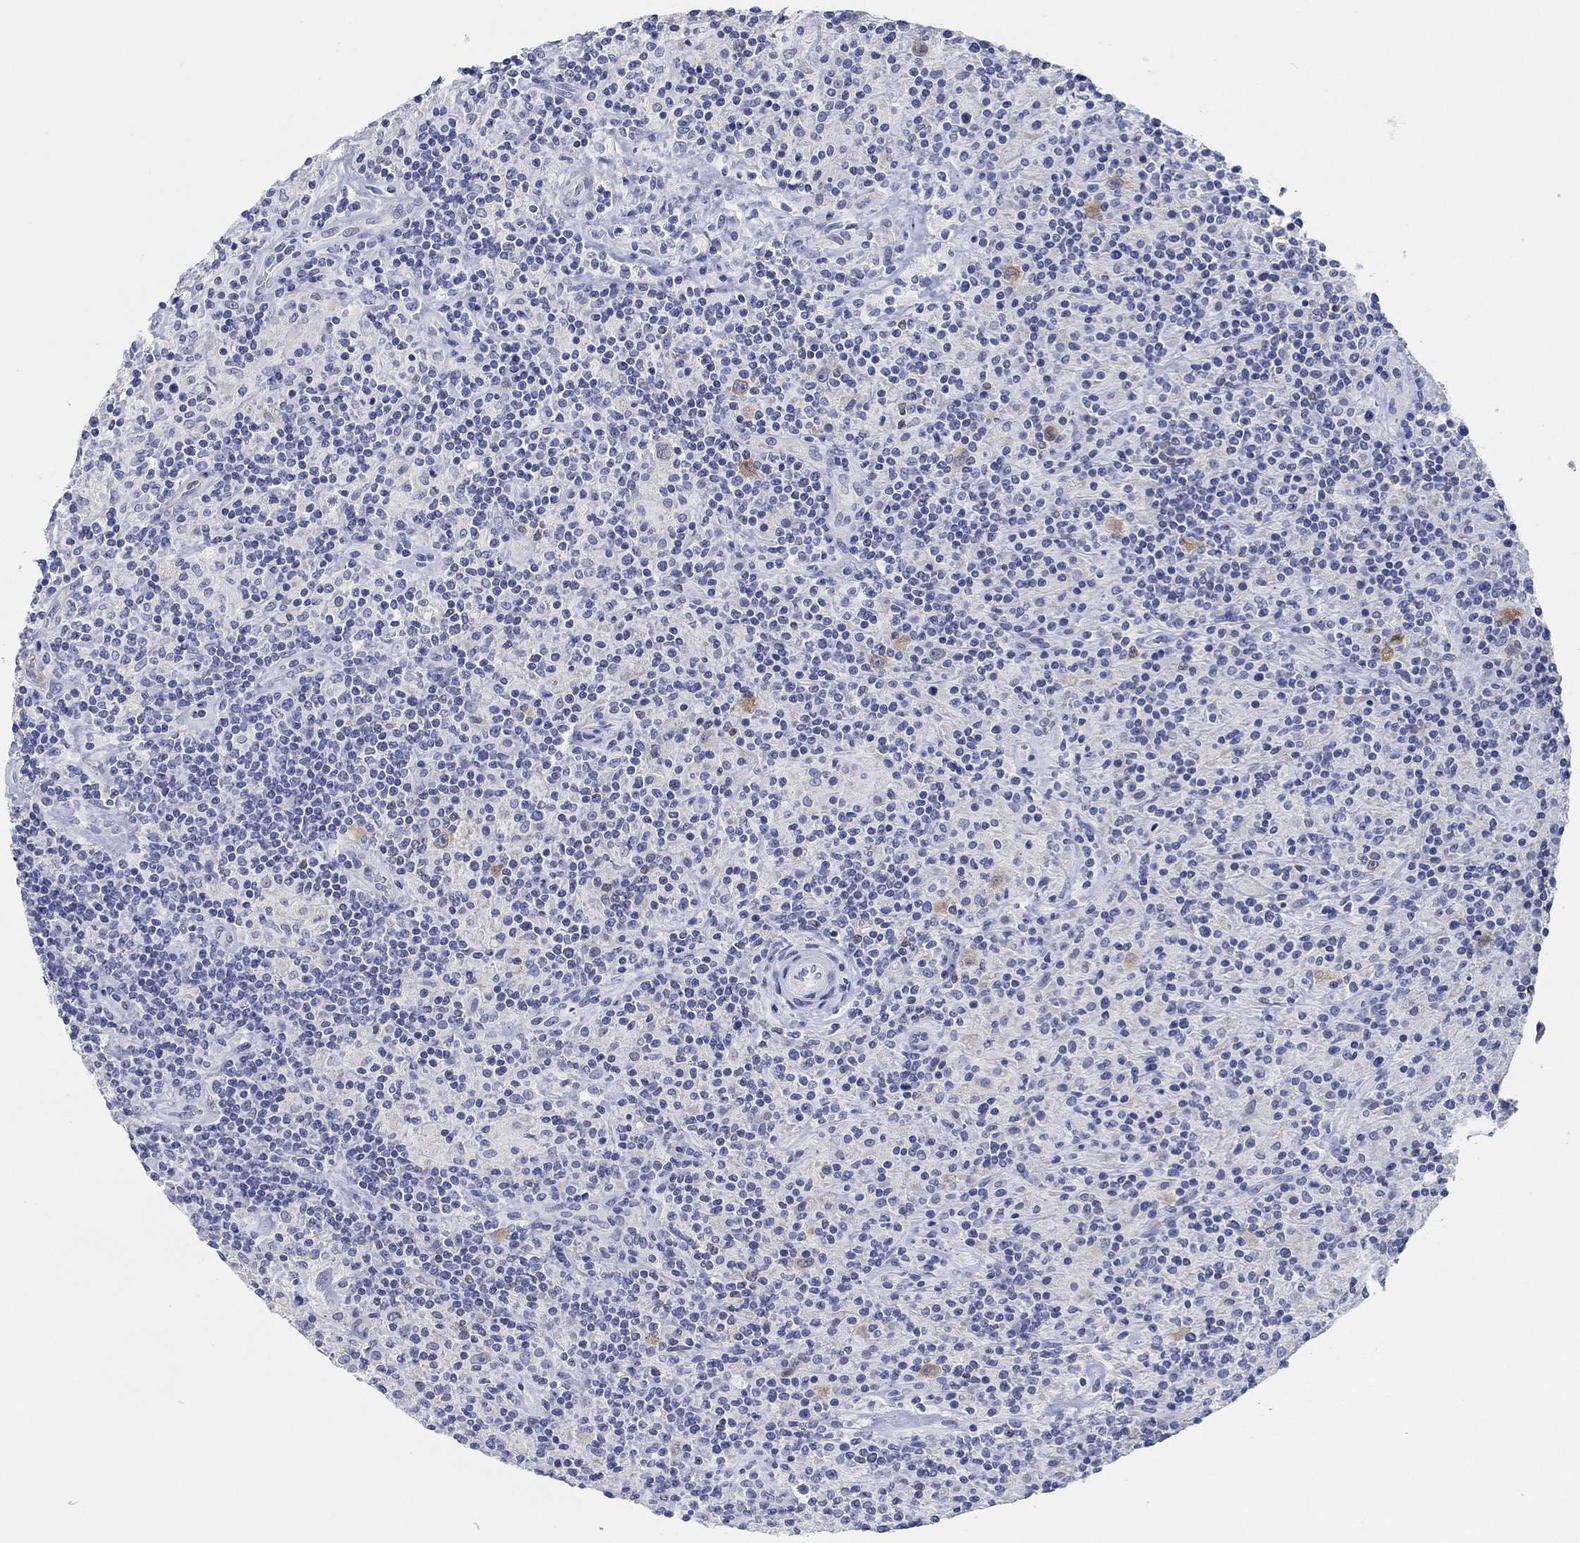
{"staining": {"intensity": "weak", "quantity": "25%-75%", "location": "cytoplasmic/membranous"}, "tissue": "lymphoma", "cell_type": "Tumor cells", "image_type": "cancer", "snomed": [{"axis": "morphology", "description": "Hodgkin's disease, NOS"}, {"axis": "topography", "description": "Lymph node"}], "caption": "Tumor cells exhibit low levels of weak cytoplasmic/membranous expression in approximately 25%-75% of cells in lymphoma.", "gene": "VAT1L", "patient": {"sex": "male", "age": 70}}